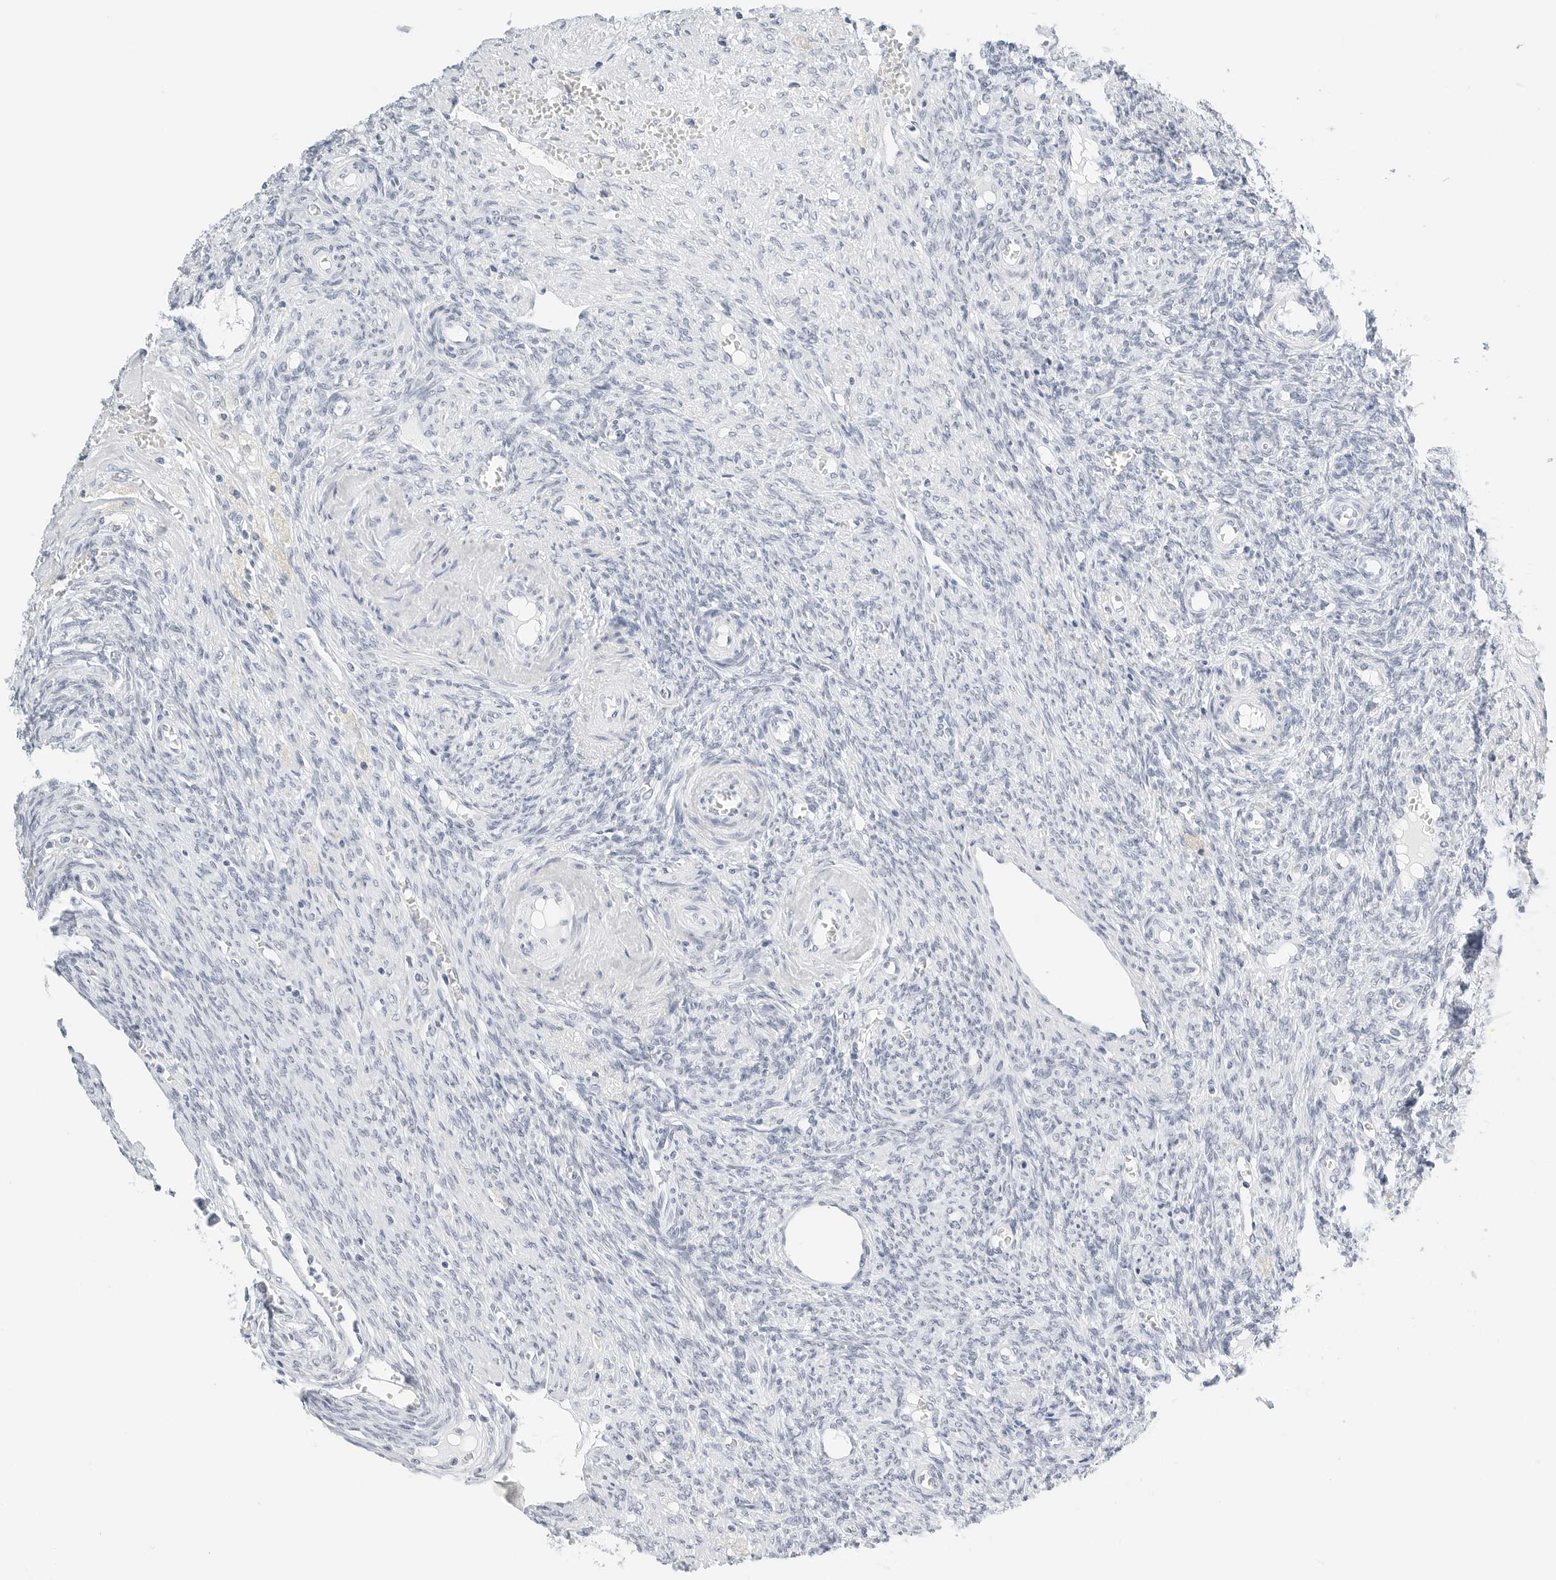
{"staining": {"intensity": "negative", "quantity": "none", "location": "none"}, "tissue": "ovary", "cell_type": "Ovarian stroma cells", "image_type": "normal", "snomed": [{"axis": "morphology", "description": "Normal tissue, NOS"}, {"axis": "topography", "description": "Ovary"}], "caption": "The photomicrograph displays no staining of ovarian stroma cells in benign ovary. The staining is performed using DAB brown chromogen with nuclei counter-stained in using hematoxylin.", "gene": "CD22", "patient": {"sex": "female", "age": 41}}